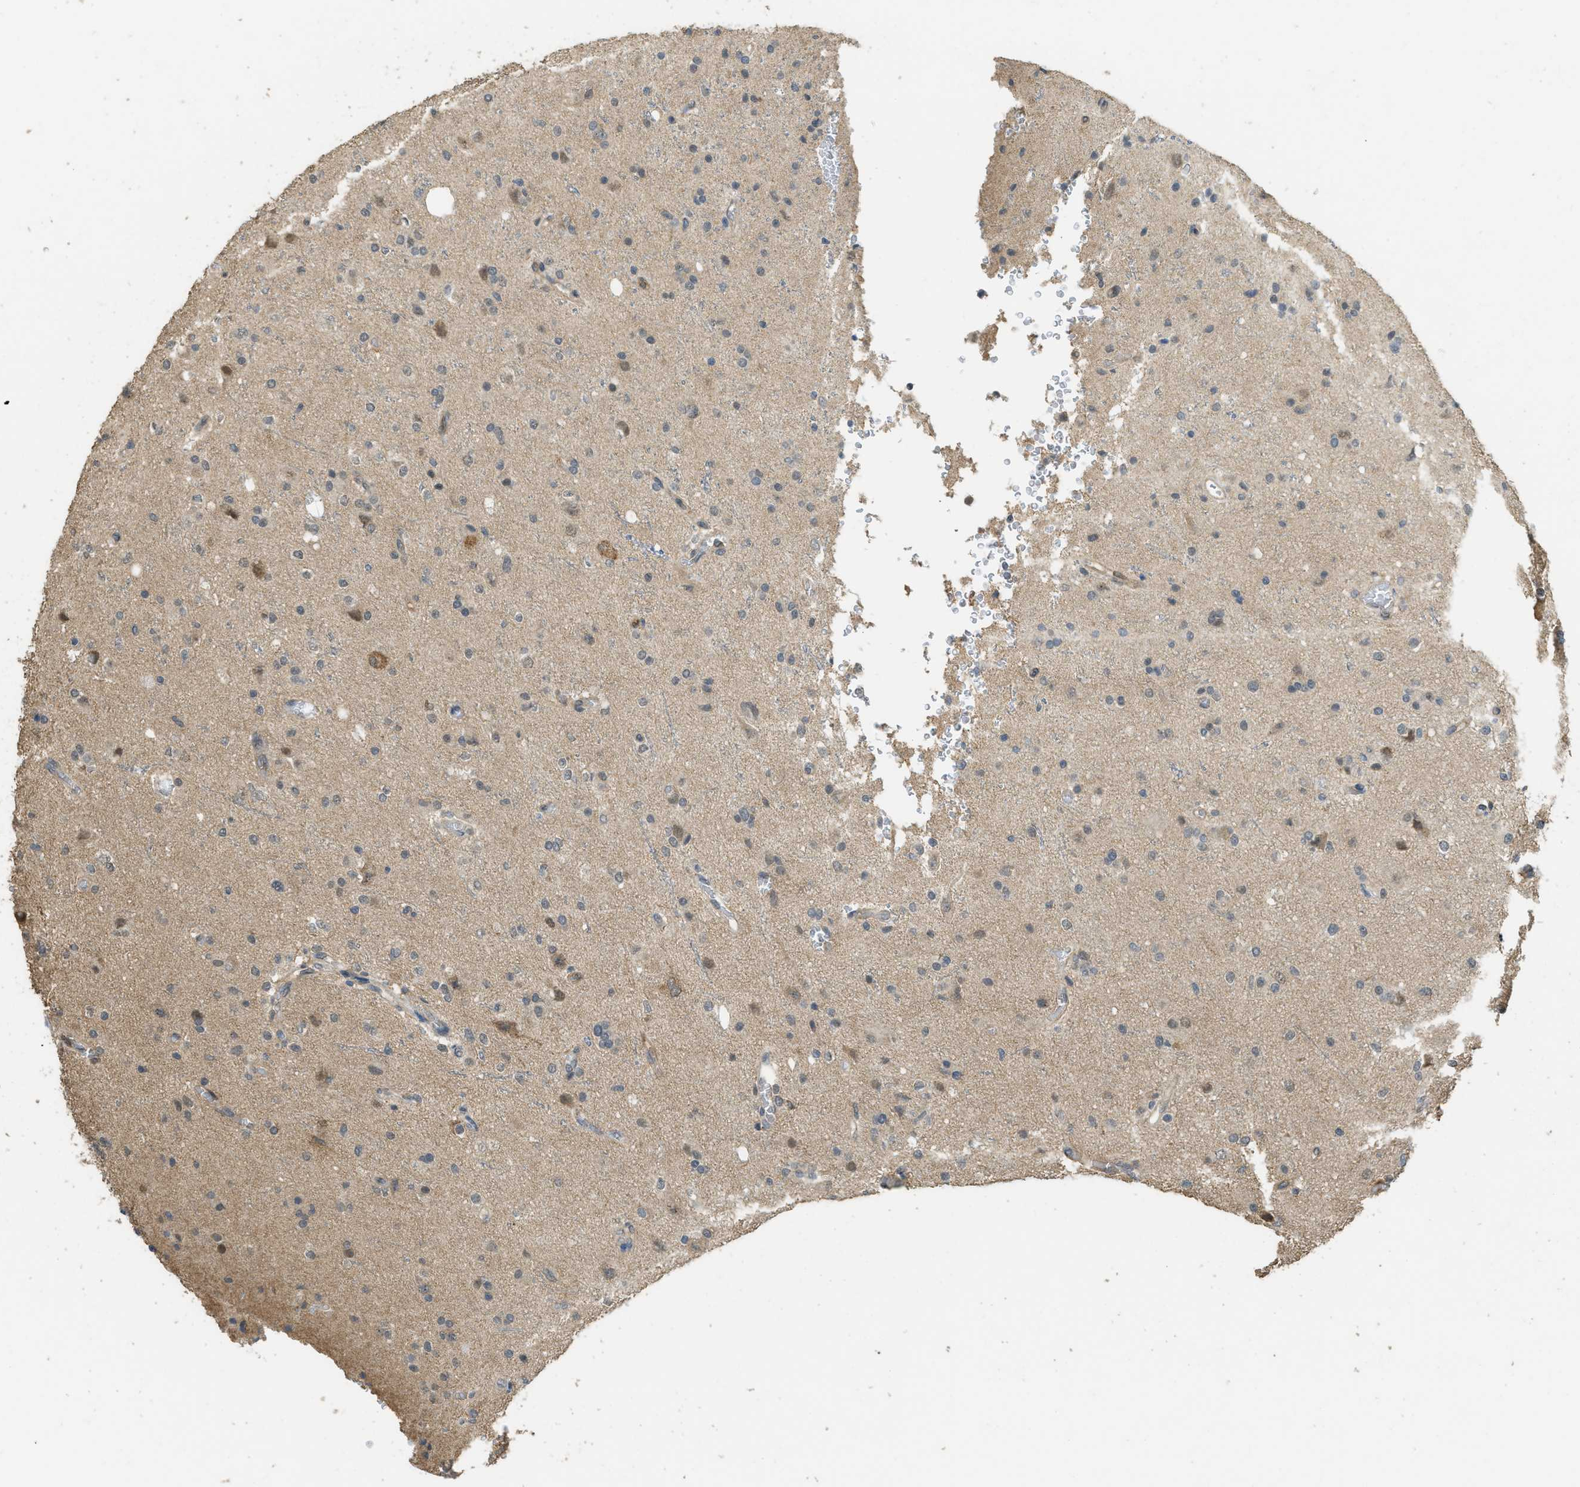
{"staining": {"intensity": "weak", "quantity": "25%-75%", "location": "cytoplasmic/membranous,nuclear"}, "tissue": "glioma", "cell_type": "Tumor cells", "image_type": "cancer", "snomed": [{"axis": "morphology", "description": "Glioma, malignant, High grade"}, {"axis": "topography", "description": "Brain"}], "caption": "Immunohistochemistry (DAB) staining of glioma shows weak cytoplasmic/membranous and nuclear protein staining in approximately 25%-75% of tumor cells. Nuclei are stained in blue.", "gene": "IGF2BP2", "patient": {"sex": "male", "age": 47}}